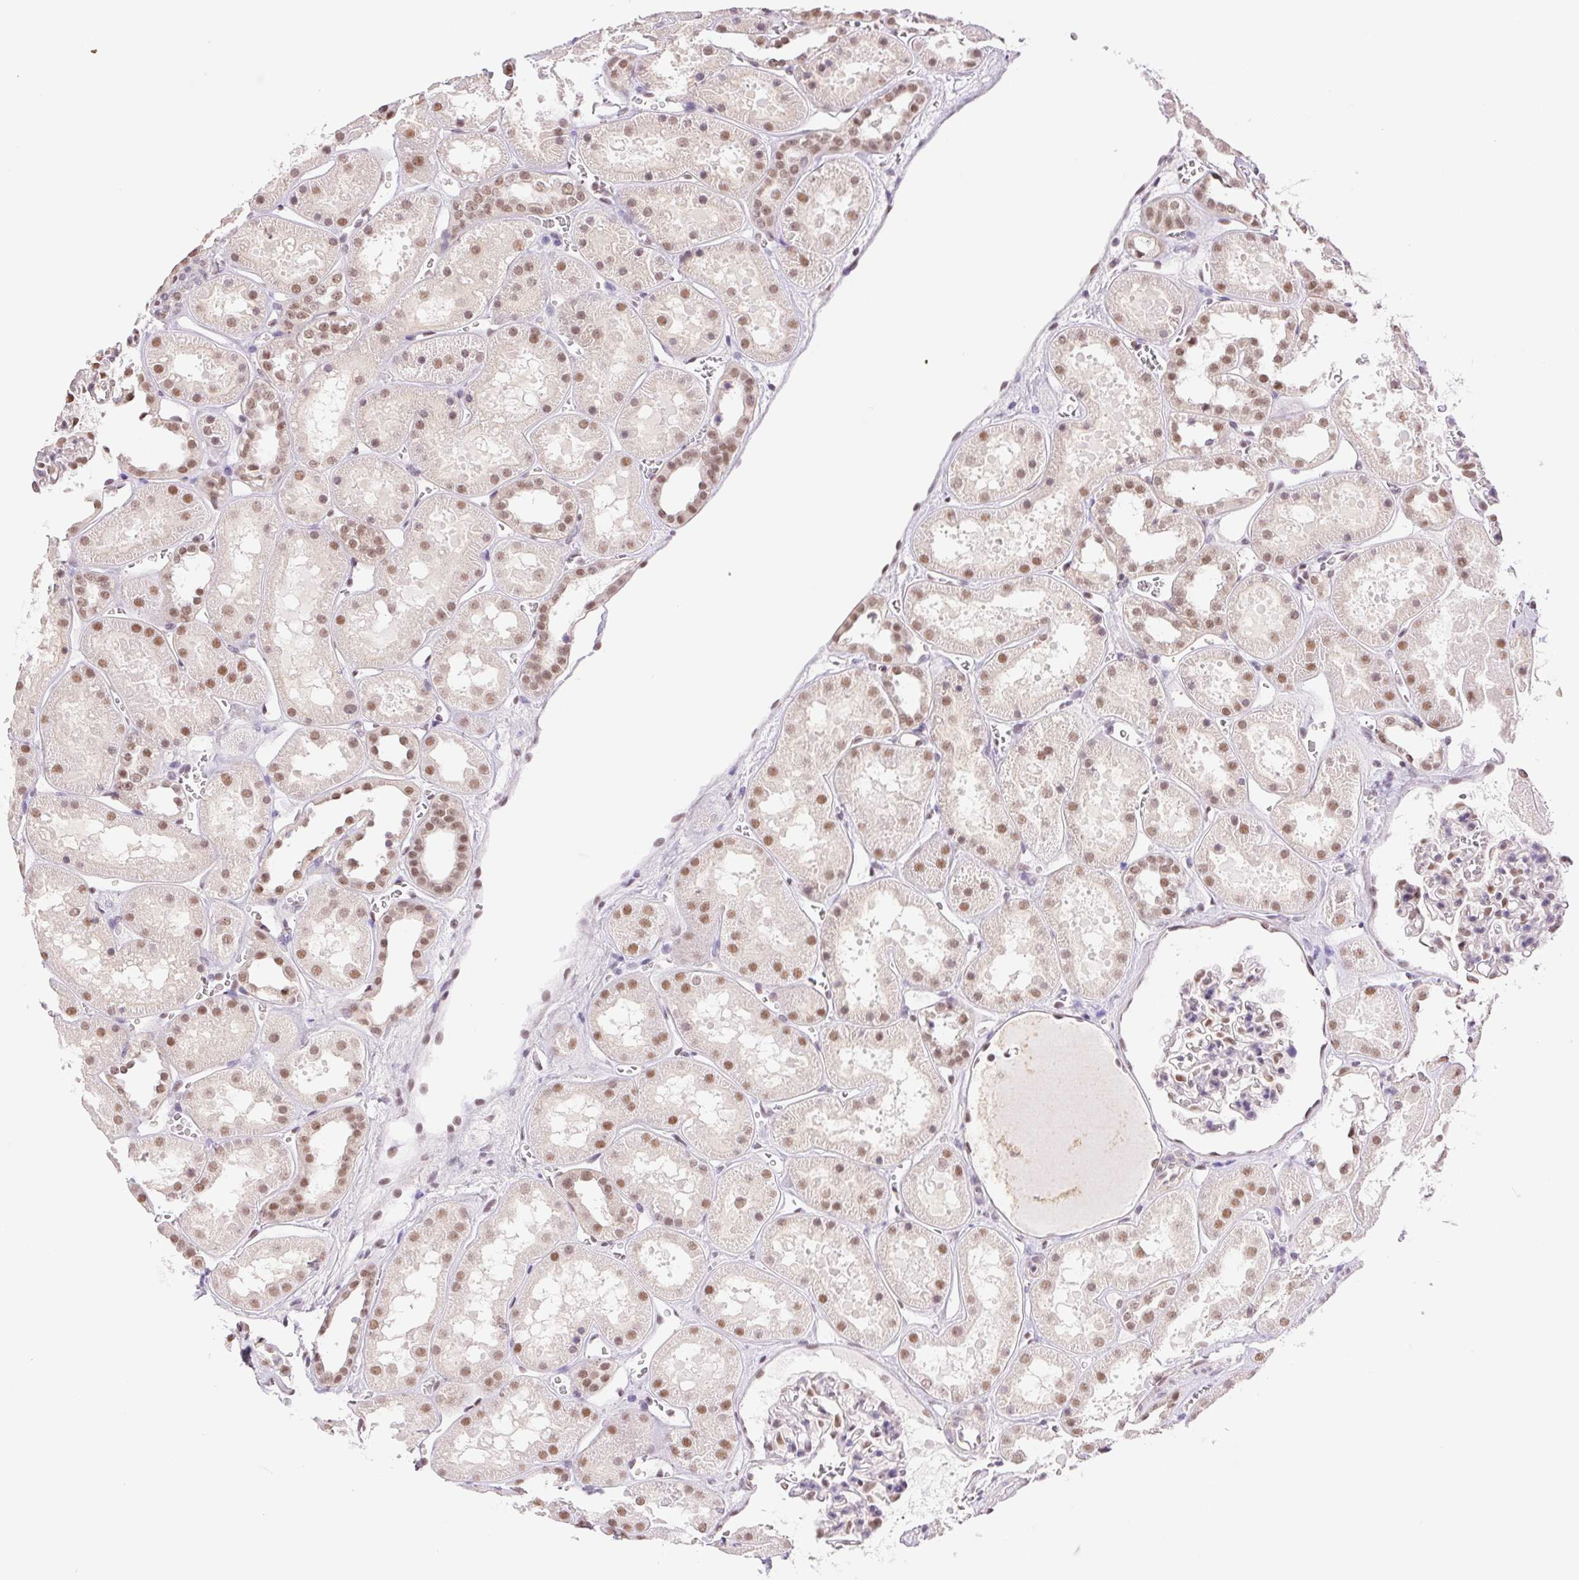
{"staining": {"intensity": "weak", "quantity": "<25%", "location": "nuclear"}, "tissue": "kidney", "cell_type": "Cells in glomeruli", "image_type": "normal", "snomed": [{"axis": "morphology", "description": "Normal tissue, NOS"}, {"axis": "topography", "description": "Kidney"}], "caption": "Immunohistochemistry (IHC) image of unremarkable kidney: kidney stained with DAB shows no significant protein positivity in cells in glomeruli. The staining was performed using DAB (3,3'-diaminobenzidine) to visualize the protein expression in brown, while the nuclei were stained in blue with hematoxylin (Magnification: 20x).", "gene": "RPRD1B", "patient": {"sex": "female", "age": 41}}